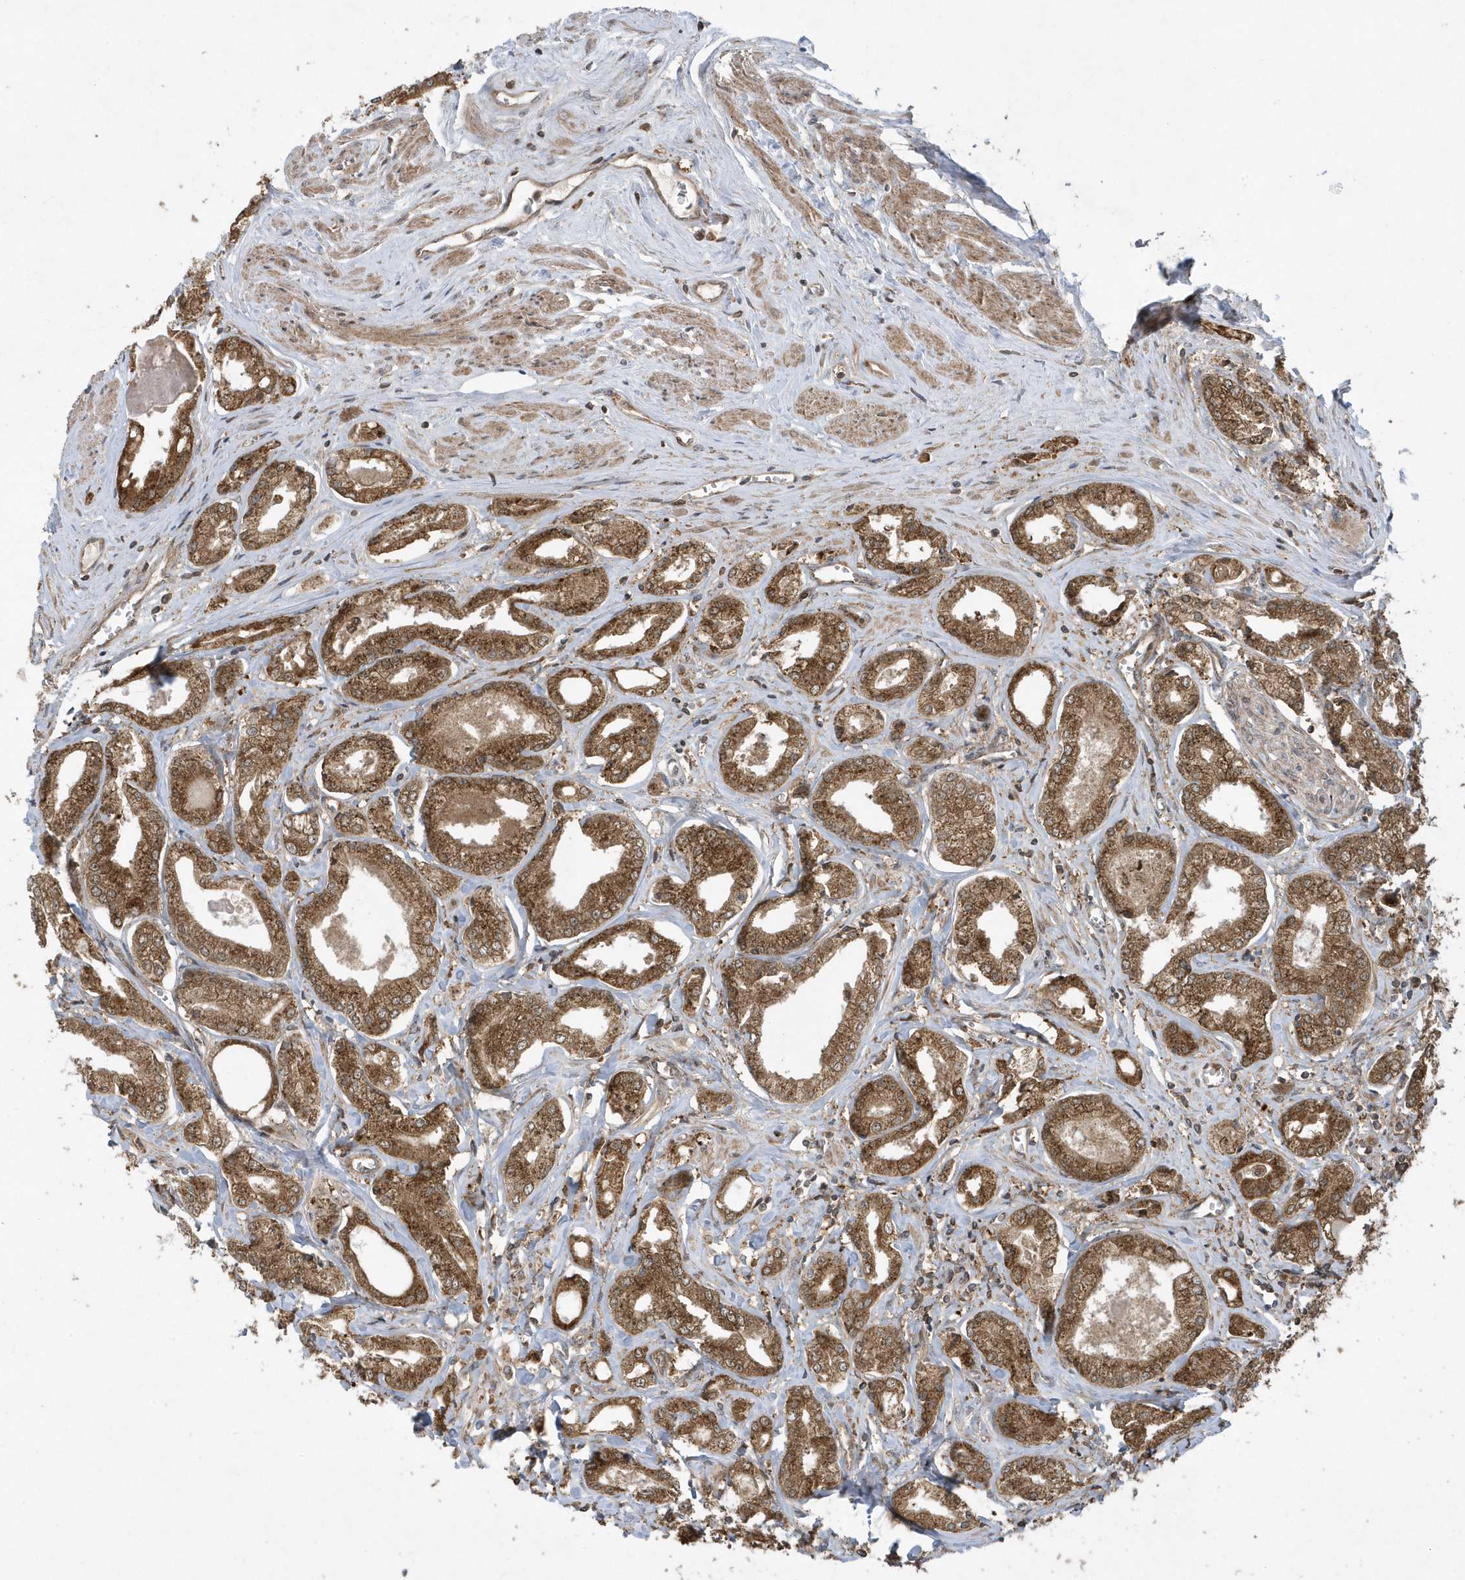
{"staining": {"intensity": "moderate", "quantity": ">75%", "location": "cytoplasmic/membranous"}, "tissue": "prostate cancer", "cell_type": "Tumor cells", "image_type": "cancer", "snomed": [{"axis": "morphology", "description": "Adenocarcinoma, Low grade"}, {"axis": "topography", "description": "Prostate"}], "caption": "Protein expression analysis of prostate cancer (adenocarcinoma (low-grade)) reveals moderate cytoplasmic/membranous staining in approximately >75% of tumor cells.", "gene": "STAMBP", "patient": {"sex": "male", "age": 60}}